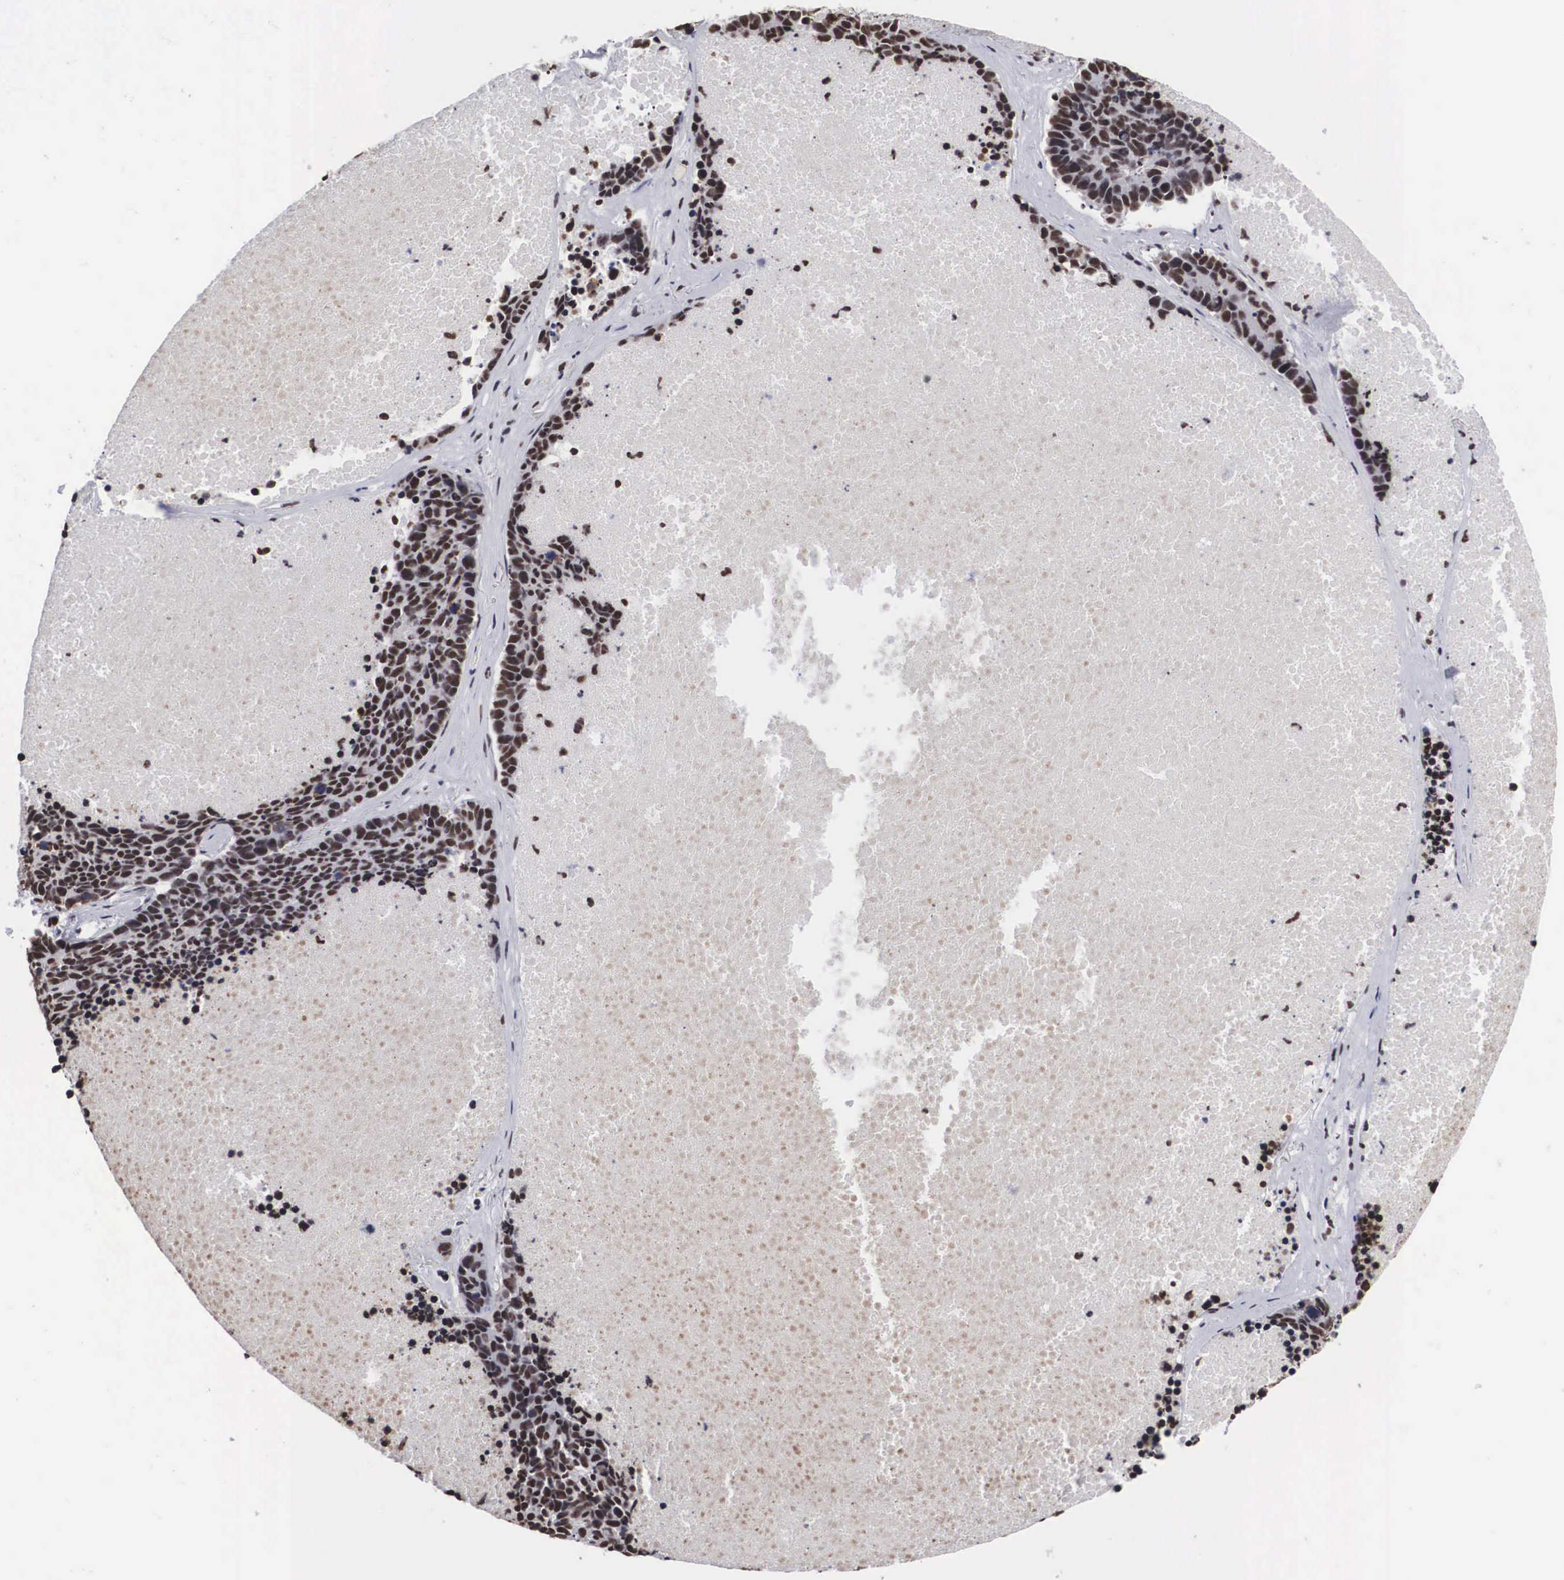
{"staining": {"intensity": "strong", "quantity": ">75%", "location": "nuclear"}, "tissue": "lung cancer", "cell_type": "Tumor cells", "image_type": "cancer", "snomed": [{"axis": "morphology", "description": "Neoplasm, malignant, NOS"}, {"axis": "topography", "description": "Lung"}], "caption": "Immunohistochemical staining of neoplasm (malignant) (lung) demonstrates strong nuclear protein expression in about >75% of tumor cells.", "gene": "ACIN1", "patient": {"sex": "female", "age": 75}}